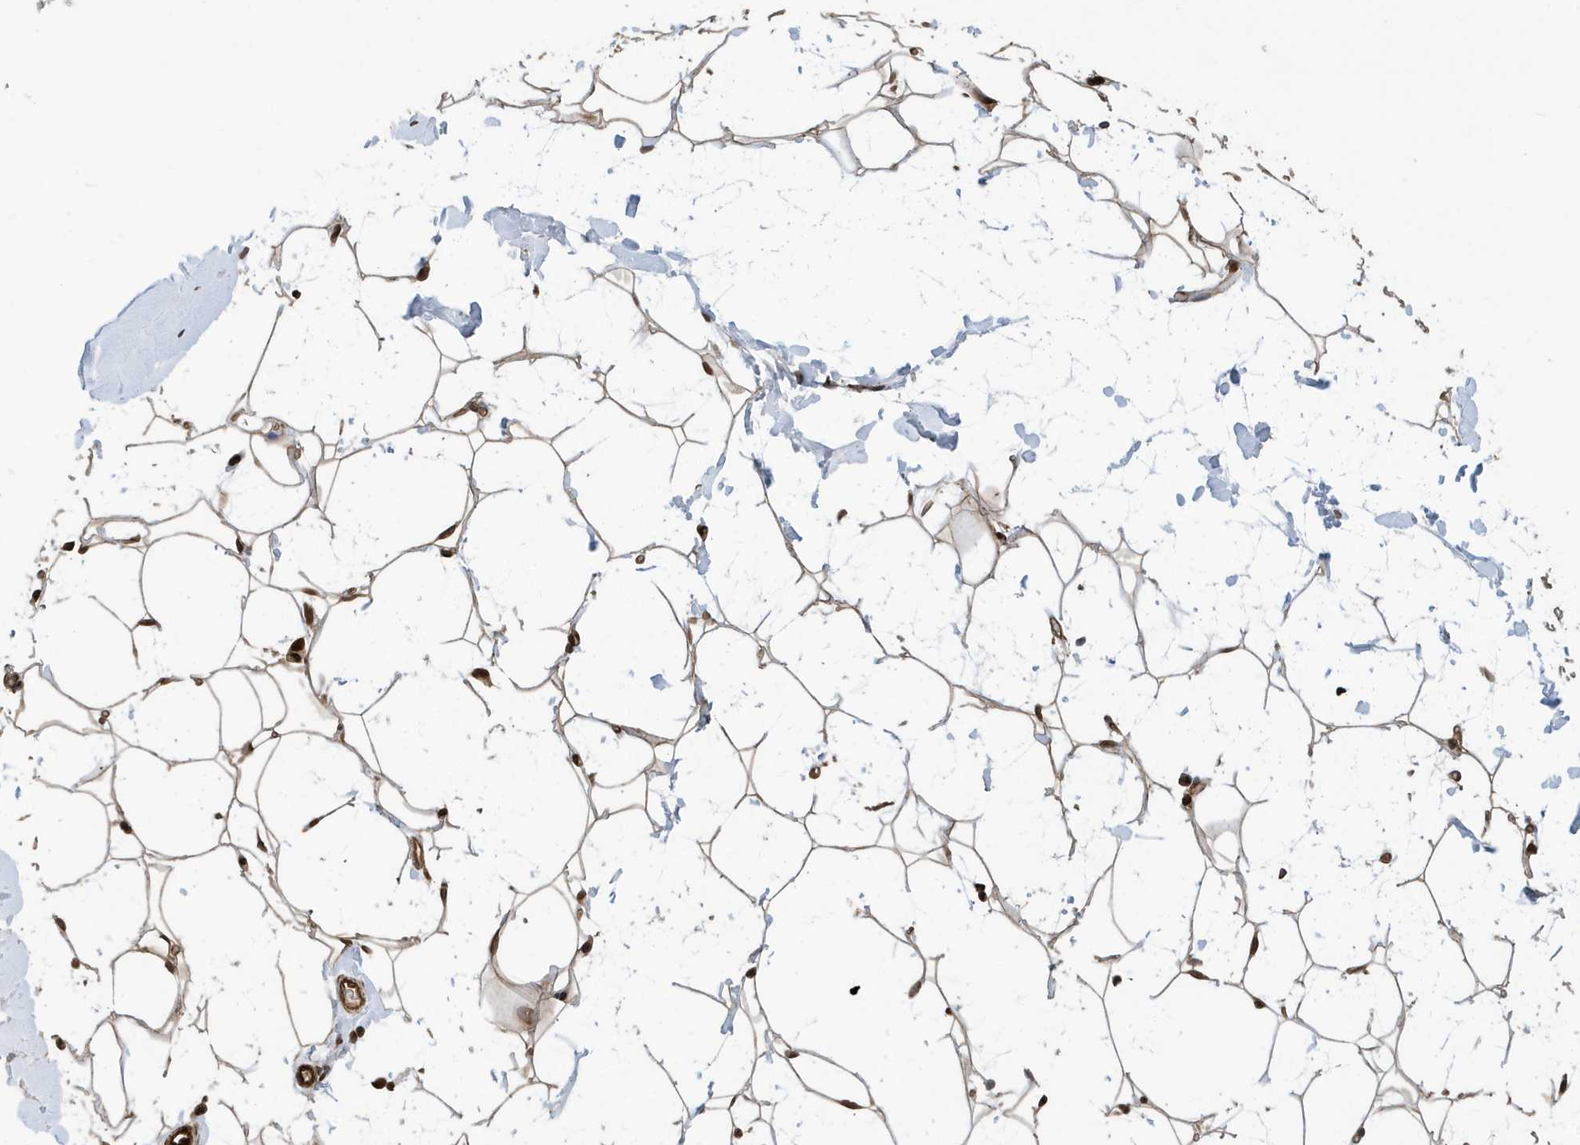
{"staining": {"intensity": "moderate", "quantity": ">75%", "location": "cytoplasmic/membranous,nuclear"}, "tissue": "adipose tissue", "cell_type": "Adipocytes", "image_type": "normal", "snomed": [{"axis": "morphology", "description": "Normal tissue, NOS"}, {"axis": "topography", "description": "Breast"}], "caption": "Protein staining by immunohistochemistry exhibits moderate cytoplasmic/membranous,nuclear staining in approximately >75% of adipocytes in benign adipose tissue. (IHC, brightfield microscopy, high magnification).", "gene": "DUSP18", "patient": {"sex": "female", "age": 26}}